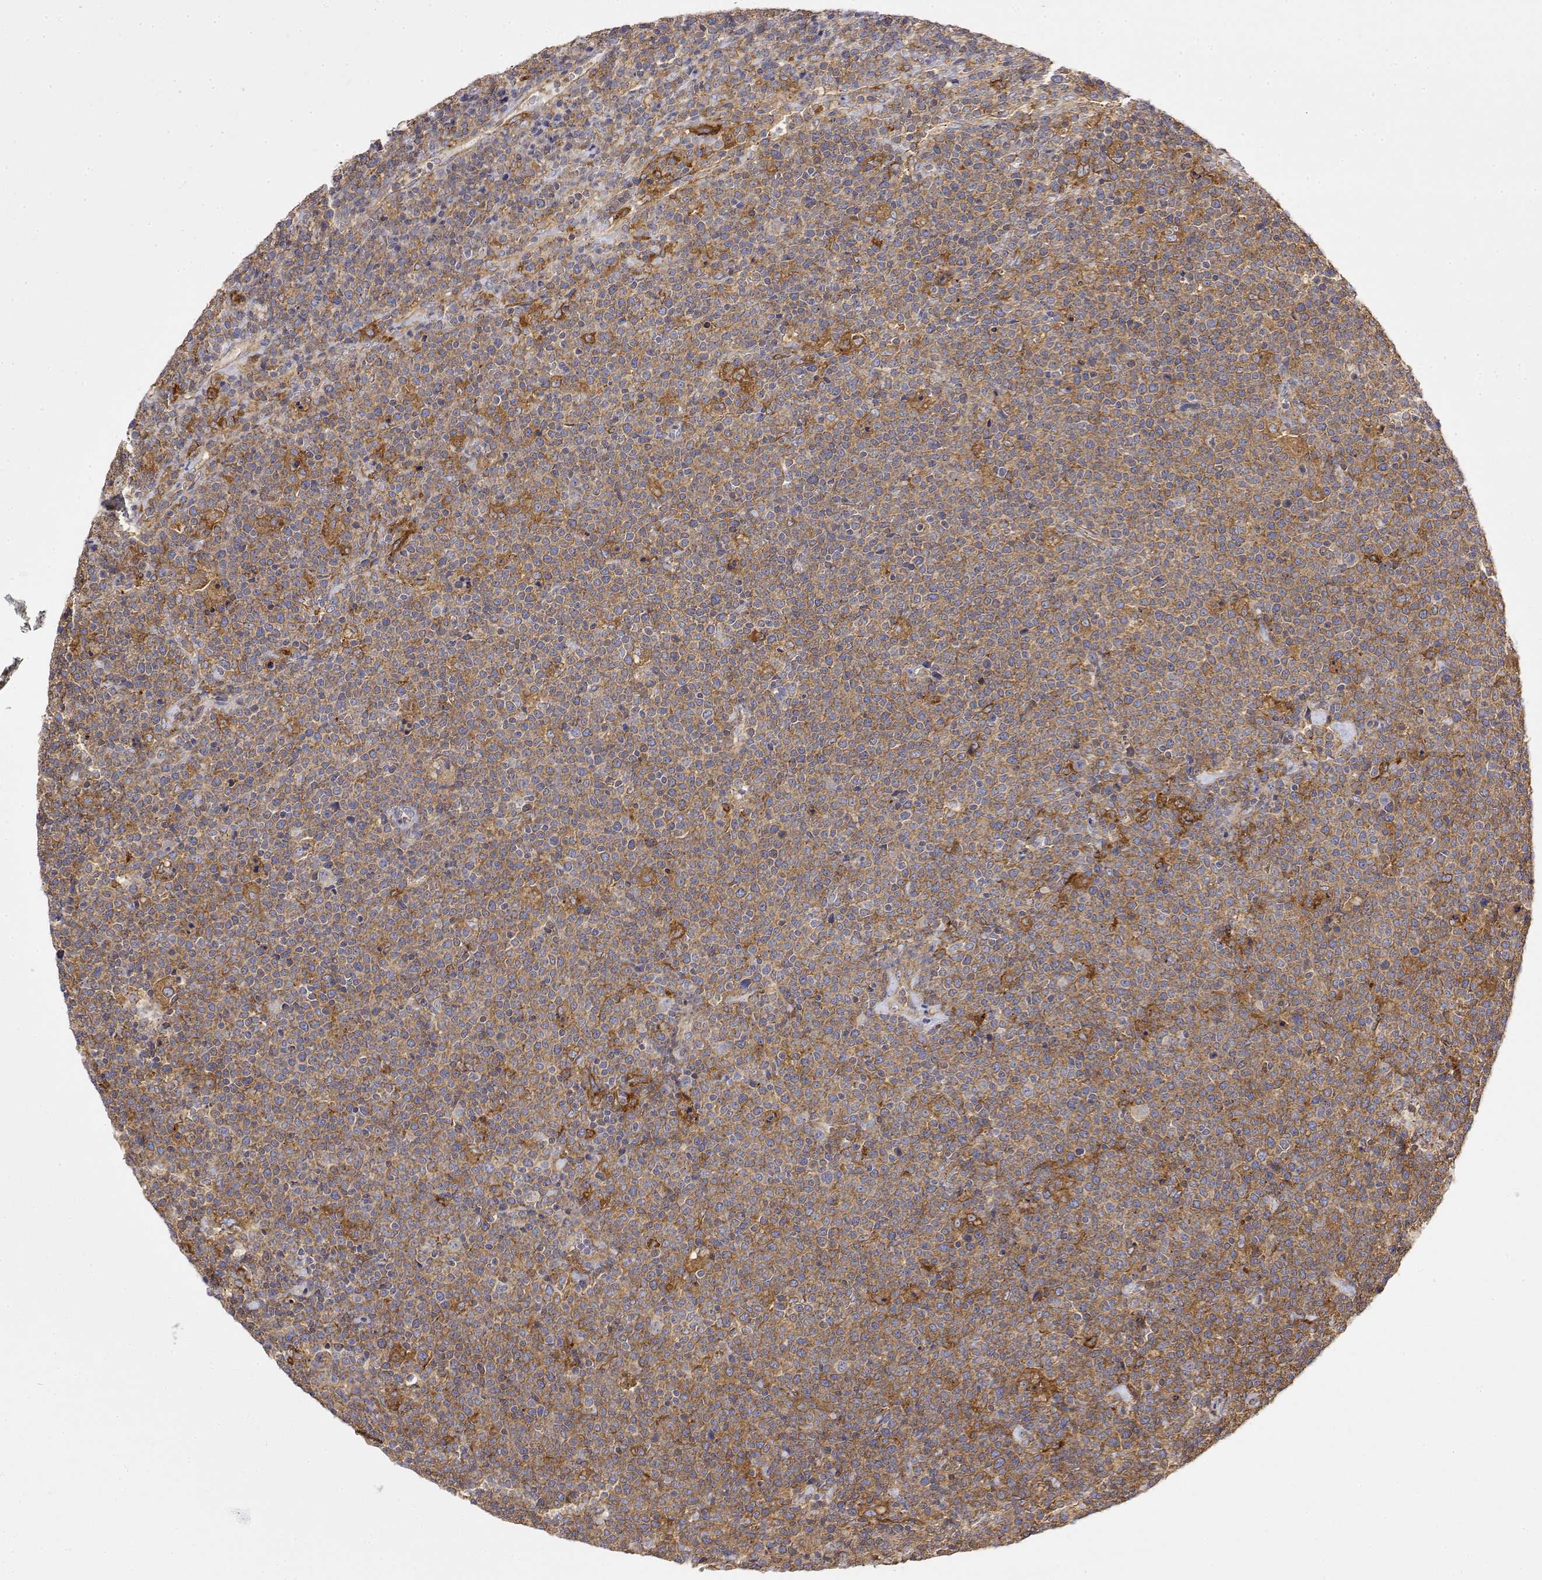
{"staining": {"intensity": "weak", "quantity": "<25%", "location": "cytoplasmic/membranous"}, "tissue": "lymphoma", "cell_type": "Tumor cells", "image_type": "cancer", "snomed": [{"axis": "morphology", "description": "Malignant lymphoma, non-Hodgkin's type, High grade"}, {"axis": "topography", "description": "Lymph node"}], "caption": "Immunohistochemistry of lymphoma exhibits no staining in tumor cells. (DAB (3,3'-diaminobenzidine) IHC with hematoxylin counter stain).", "gene": "PACSIN2", "patient": {"sex": "male", "age": 61}}